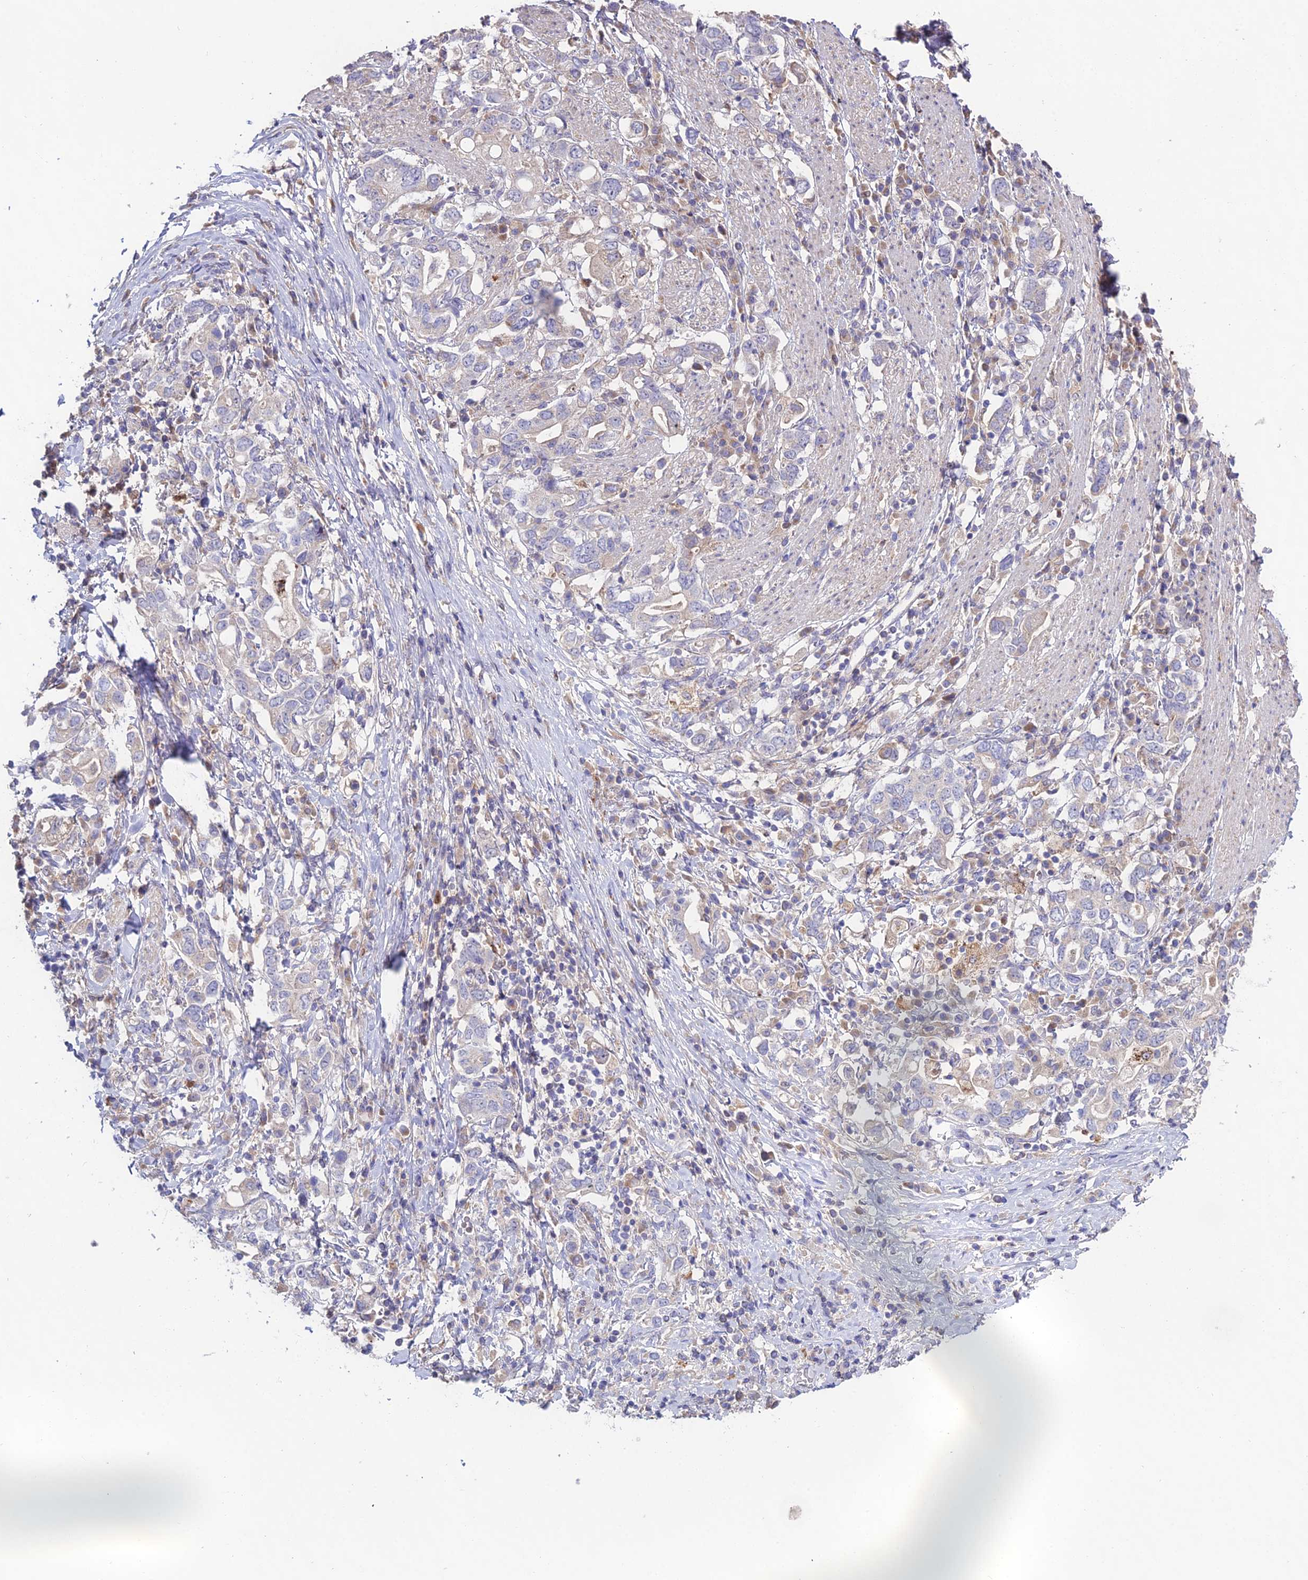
{"staining": {"intensity": "negative", "quantity": "none", "location": "none"}, "tissue": "stomach cancer", "cell_type": "Tumor cells", "image_type": "cancer", "snomed": [{"axis": "morphology", "description": "Adenocarcinoma, NOS"}, {"axis": "topography", "description": "Stomach, upper"}, {"axis": "topography", "description": "Stomach"}], "caption": "Immunohistochemistry (IHC) histopathology image of stomach cancer (adenocarcinoma) stained for a protein (brown), which reveals no positivity in tumor cells. (IHC, brightfield microscopy, high magnification).", "gene": "EID2", "patient": {"sex": "male", "age": 62}}